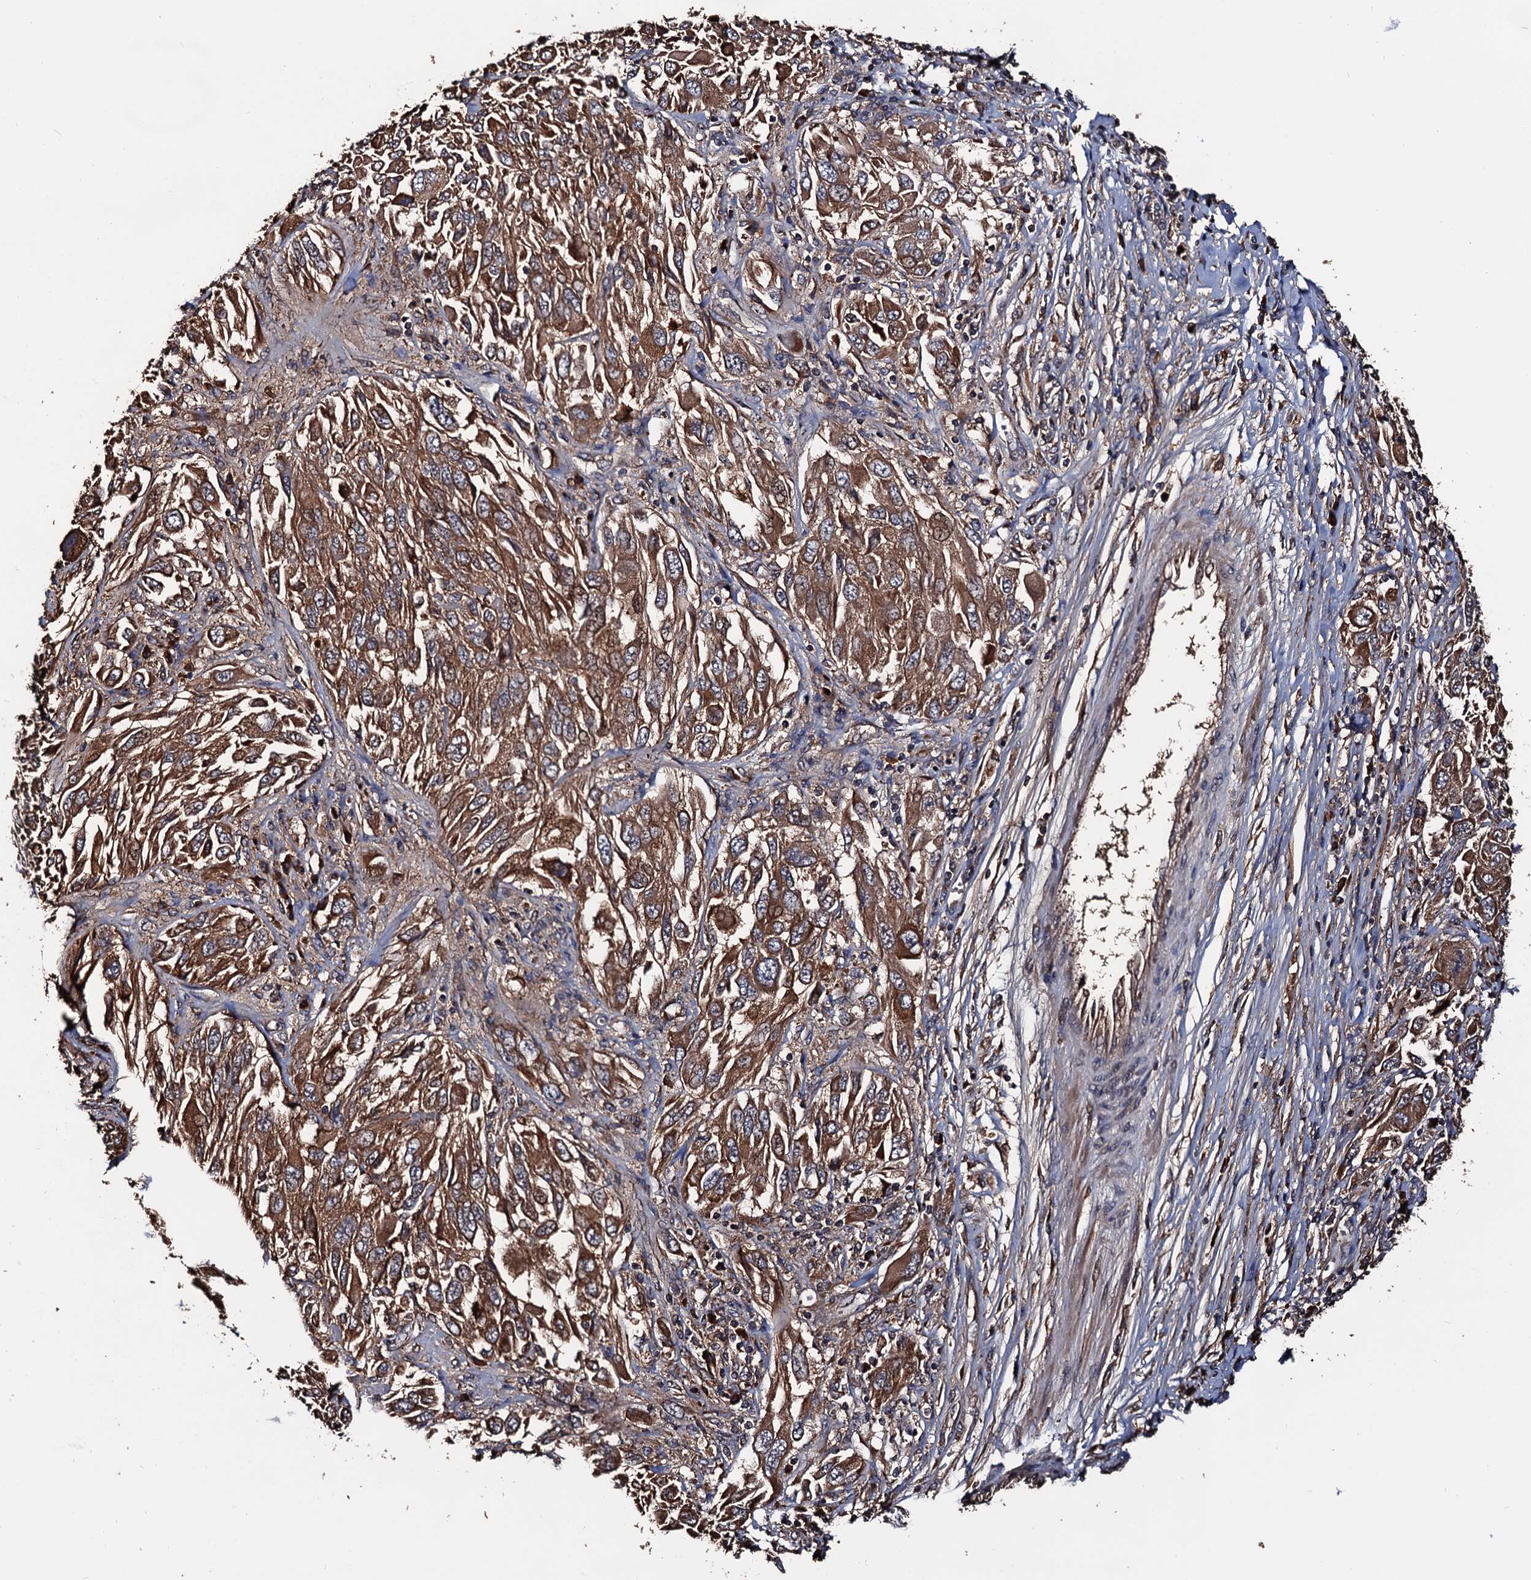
{"staining": {"intensity": "strong", "quantity": ">75%", "location": "cytoplasmic/membranous"}, "tissue": "melanoma", "cell_type": "Tumor cells", "image_type": "cancer", "snomed": [{"axis": "morphology", "description": "Malignant melanoma, NOS"}, {"axis": "topography", "description": "Skin"}], "caption": "This histopathology image shows immunohistochemistry staining of melanoma, with high strong cytoplasmic/membranous positivity in about >75% of tumor cells.", "gene": "RGS11", "patient": {"sex": "female", "age": 91}}